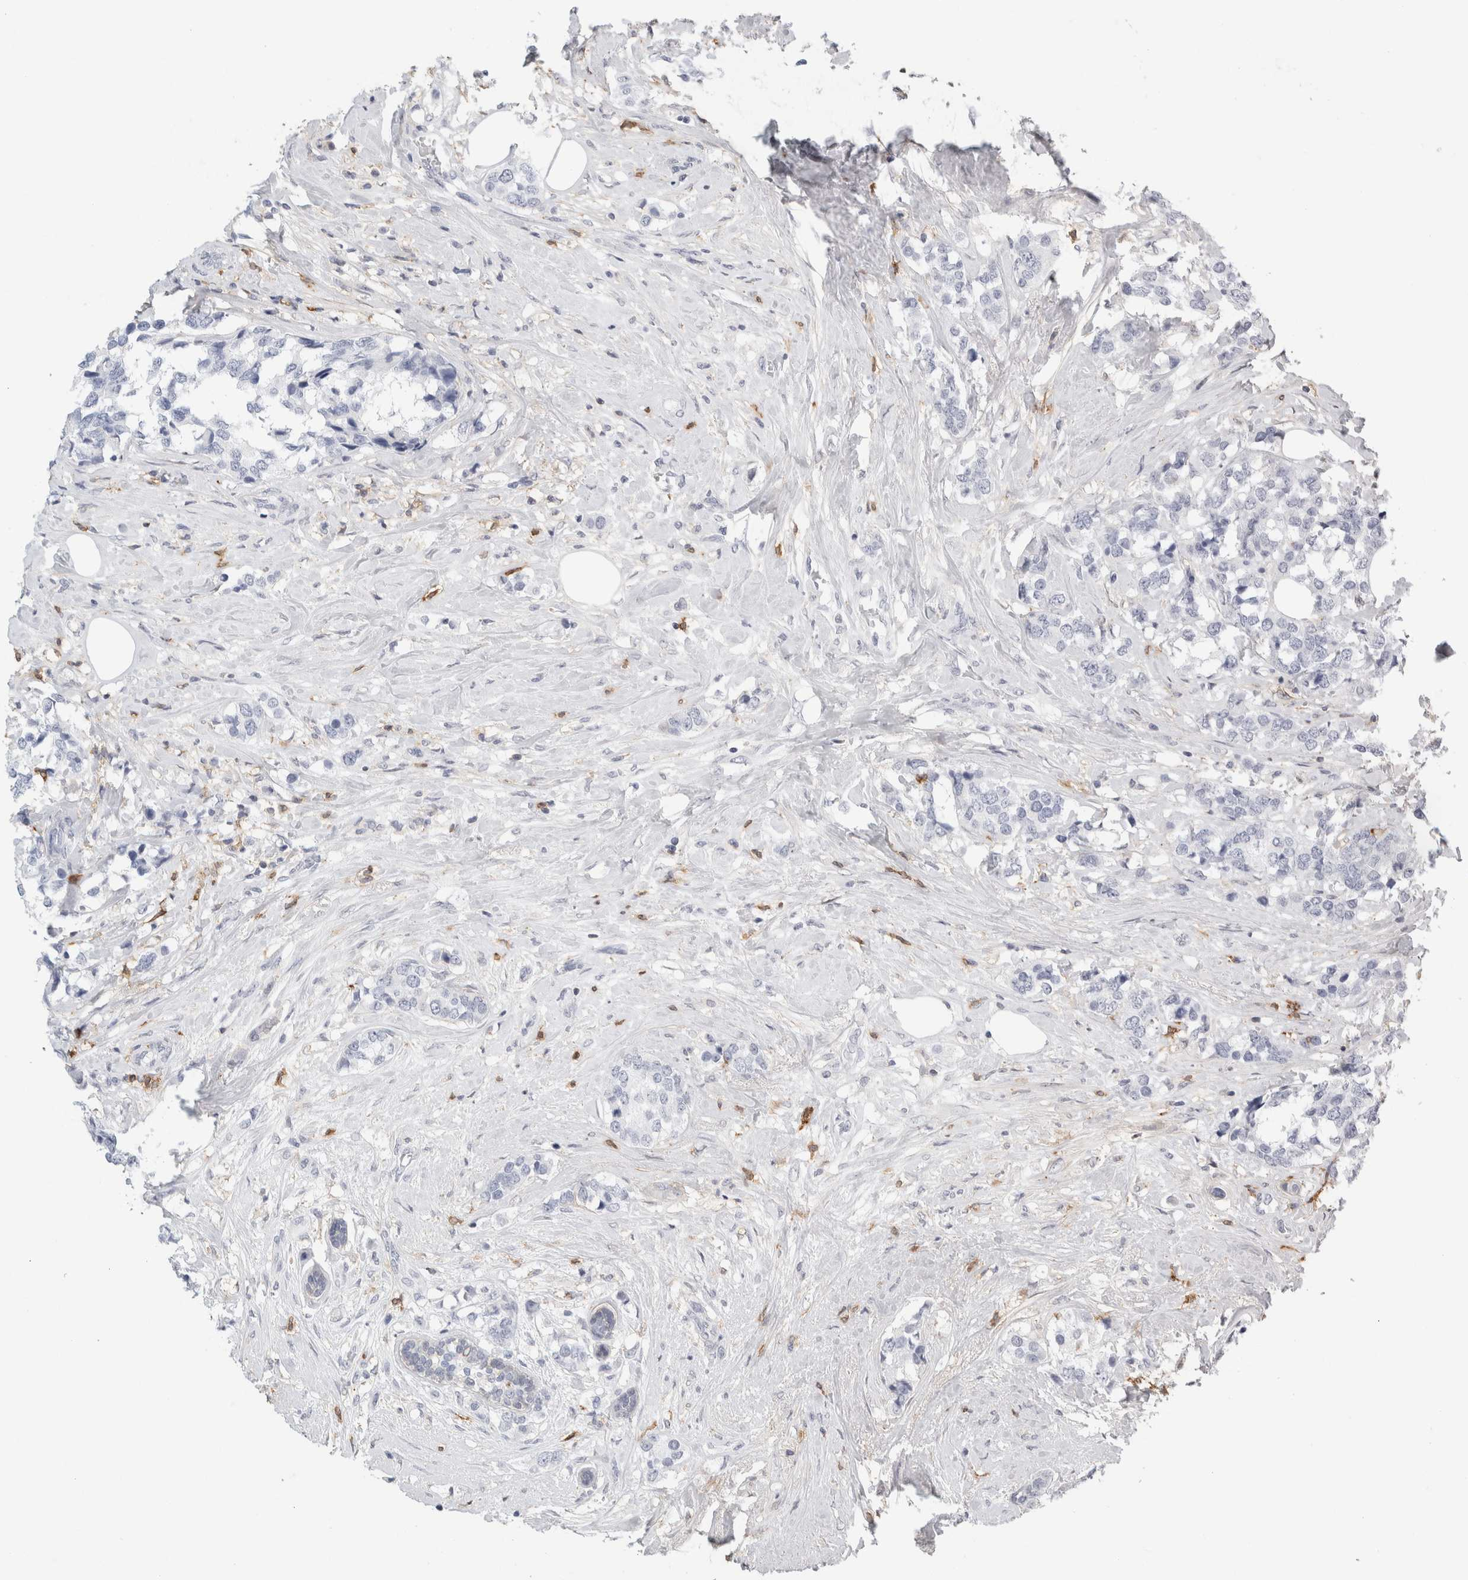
{"staining": {"intensity": "negative", "quantity": "none", "location": "none"}, "tissue": "breast cancer", "cell_type": "Tumor cells", "image_type": "cancer", "snomed": [{"axis": "morphology", "description": "Lobular carcinoma"}, {"axis": "topography", "description": "Breast"}], "caption": "High magnification brightfield microscopy of breast cancer stained with DAB (brown) and counterstained with hematoxylin (blue): tumor cells show no significant positivity.", "gene": "P2RY2", "patient": {"sex": "female", "age": 59}}